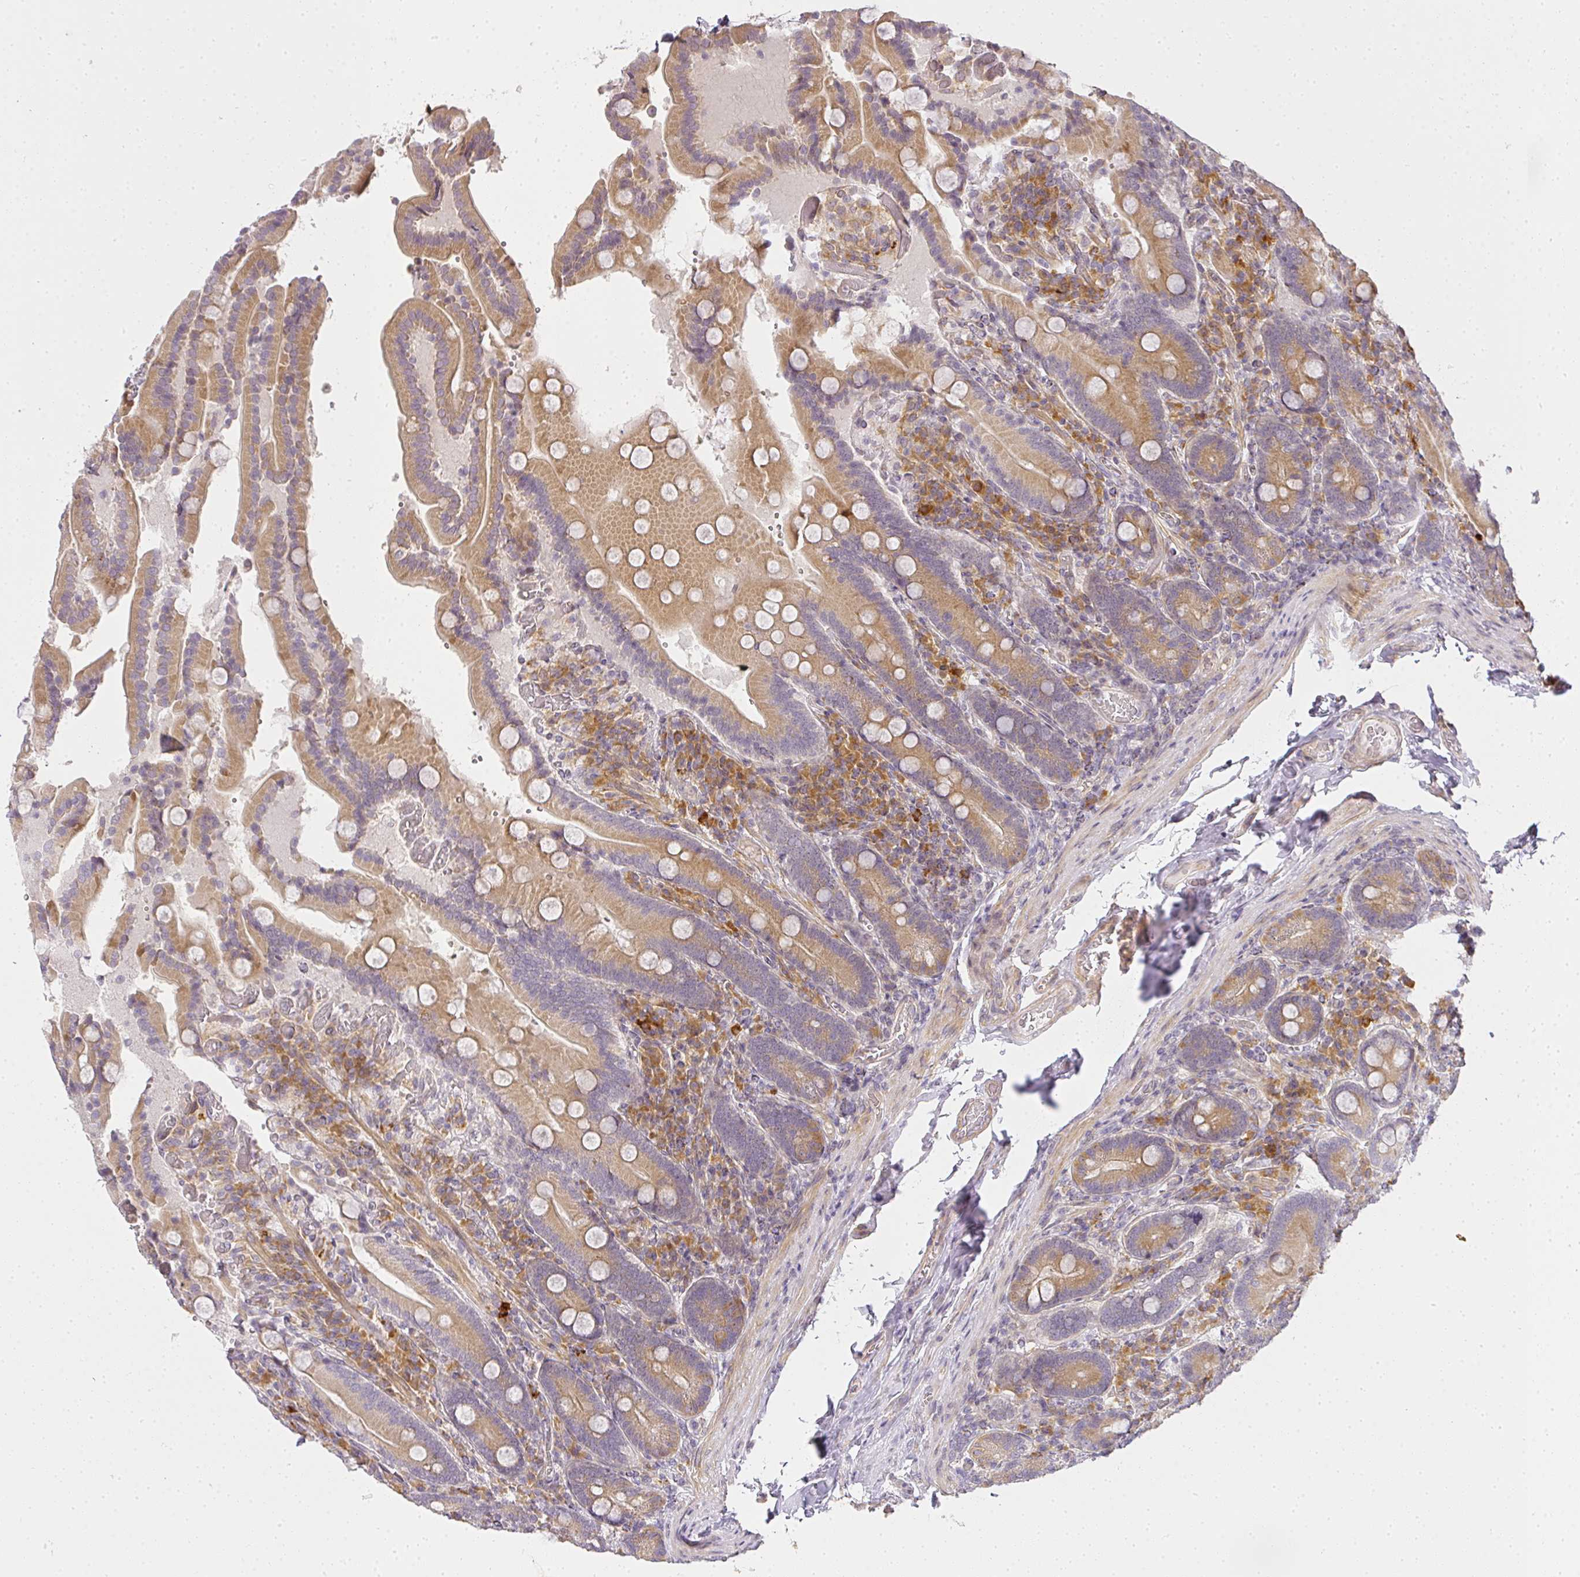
{"staining": {"intensity": "moderate", "quantity": ">75%", "location": "cytoplasmic/membranous"}, "tissue": "duodenum", "cell_type": "Glandular cells", "image_type": "normal", "snomed": [{"axis": "morphology", "description": "Normal tissue, NOS"}, {"axis": "topography", "description": "Duodenum"}], "caption": "Immunohistochemical staining of unremarkable human duodenum exhibits >75% levels of moderate cytoplasmic/membranous protein expression in approximately >75% of glandular cells. Using DAB (3,3'-diaminobenzidine) (brown) and hematoxylin (blue) stains, captured at high magnification using brightfield microscopy.", "gene": "MED19", "patient": {"sex": "female", "age": 62}}